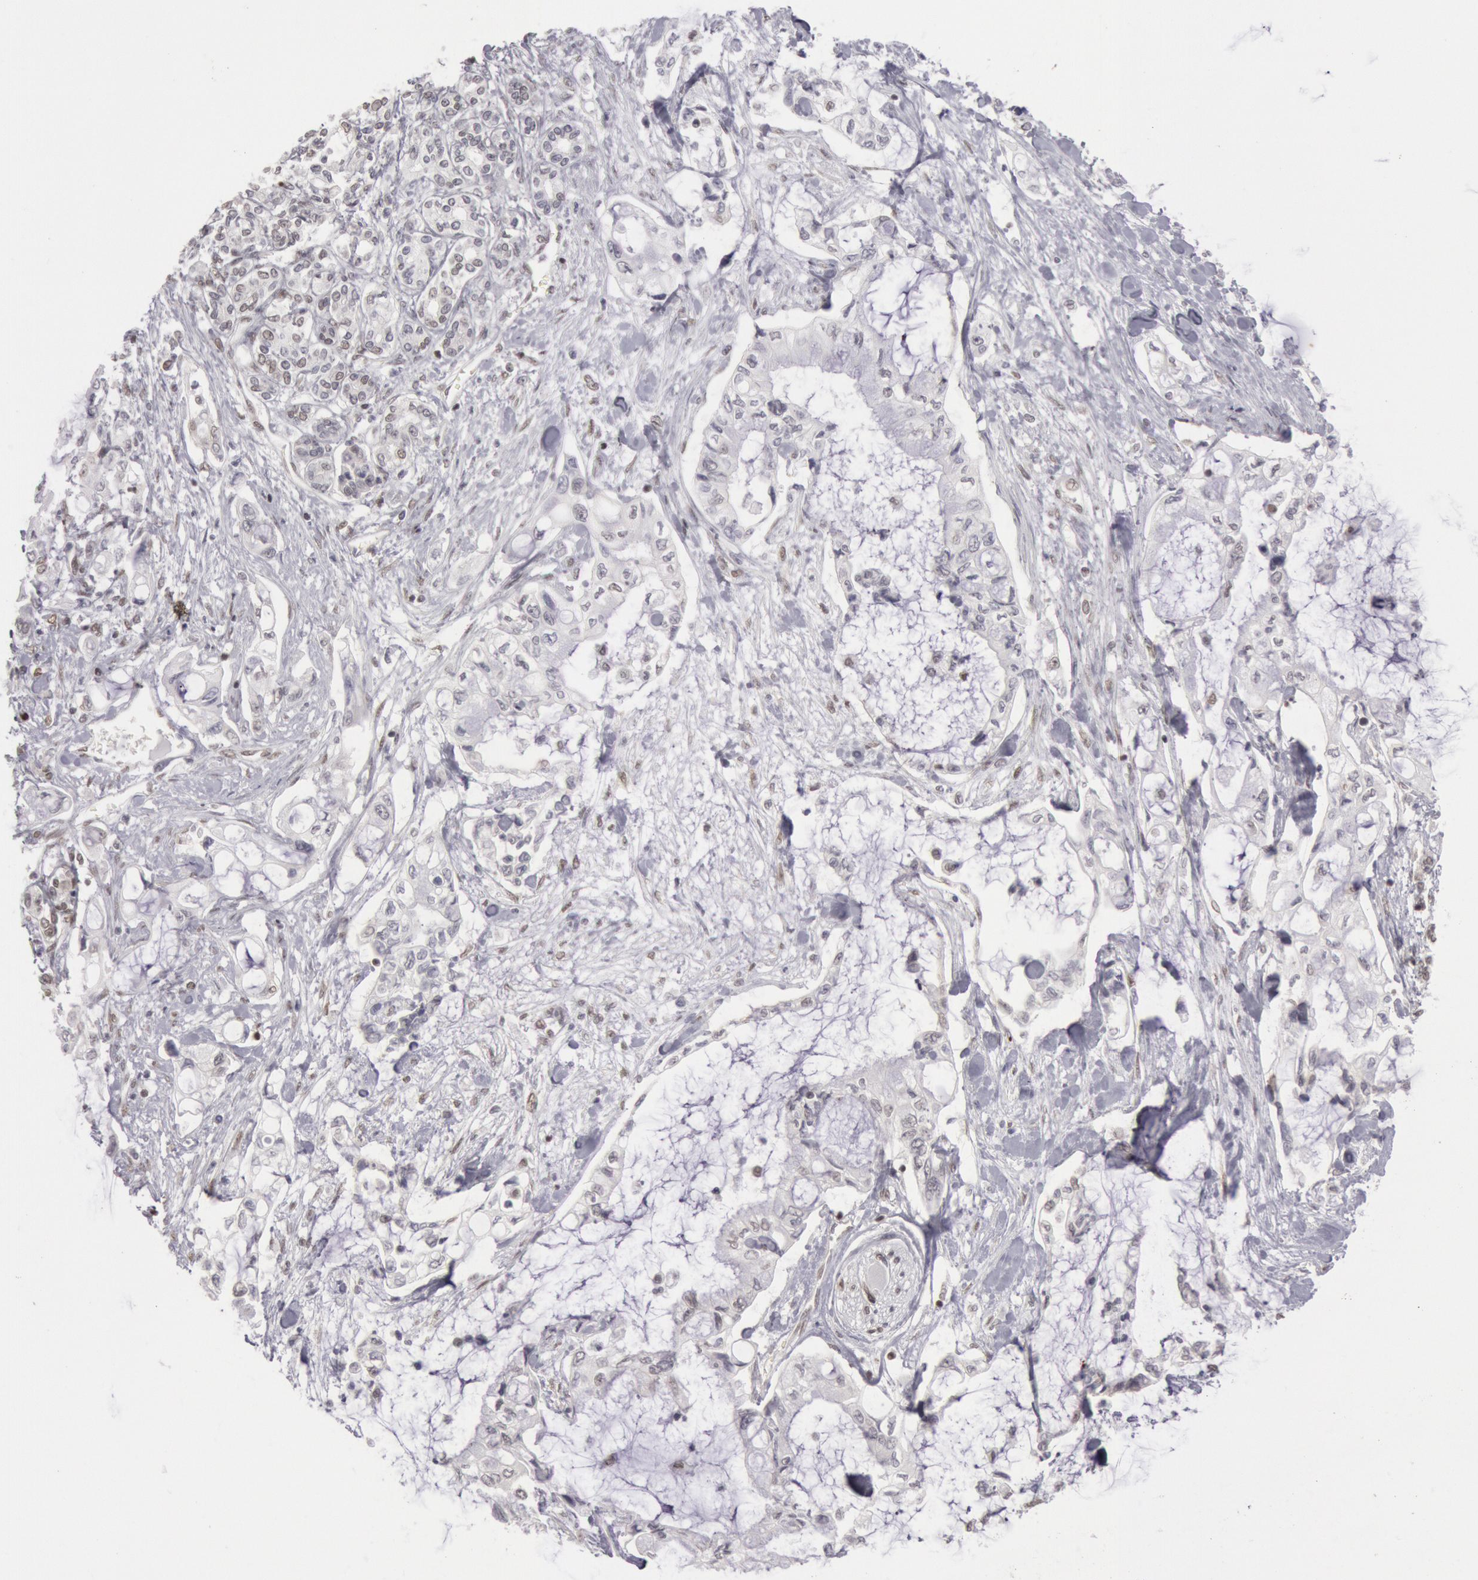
{"staining": {"intensity": "weak", "quantity": "<25%", "location": "nuclear"}, "tissue": "pancreatic cancer", "cell_type": "Tumor cells", "image_type": "cancer", "snomed": [{"axis": "morphology", "description": "Adenocarcinoma, NOS"}, {"axis": "topography", "description": "Pancreas"}], "caption": "Pancreatic cancer (adenocarcinoma) was stained to show a protein in brown. There is no significant staining in tumor cells. (DAB immunohistochemistry (IHC) visualized using brightfield microscopy, high magnification).", "gene": "ESS2", "patient": {"sex": "female", "age": 70}}